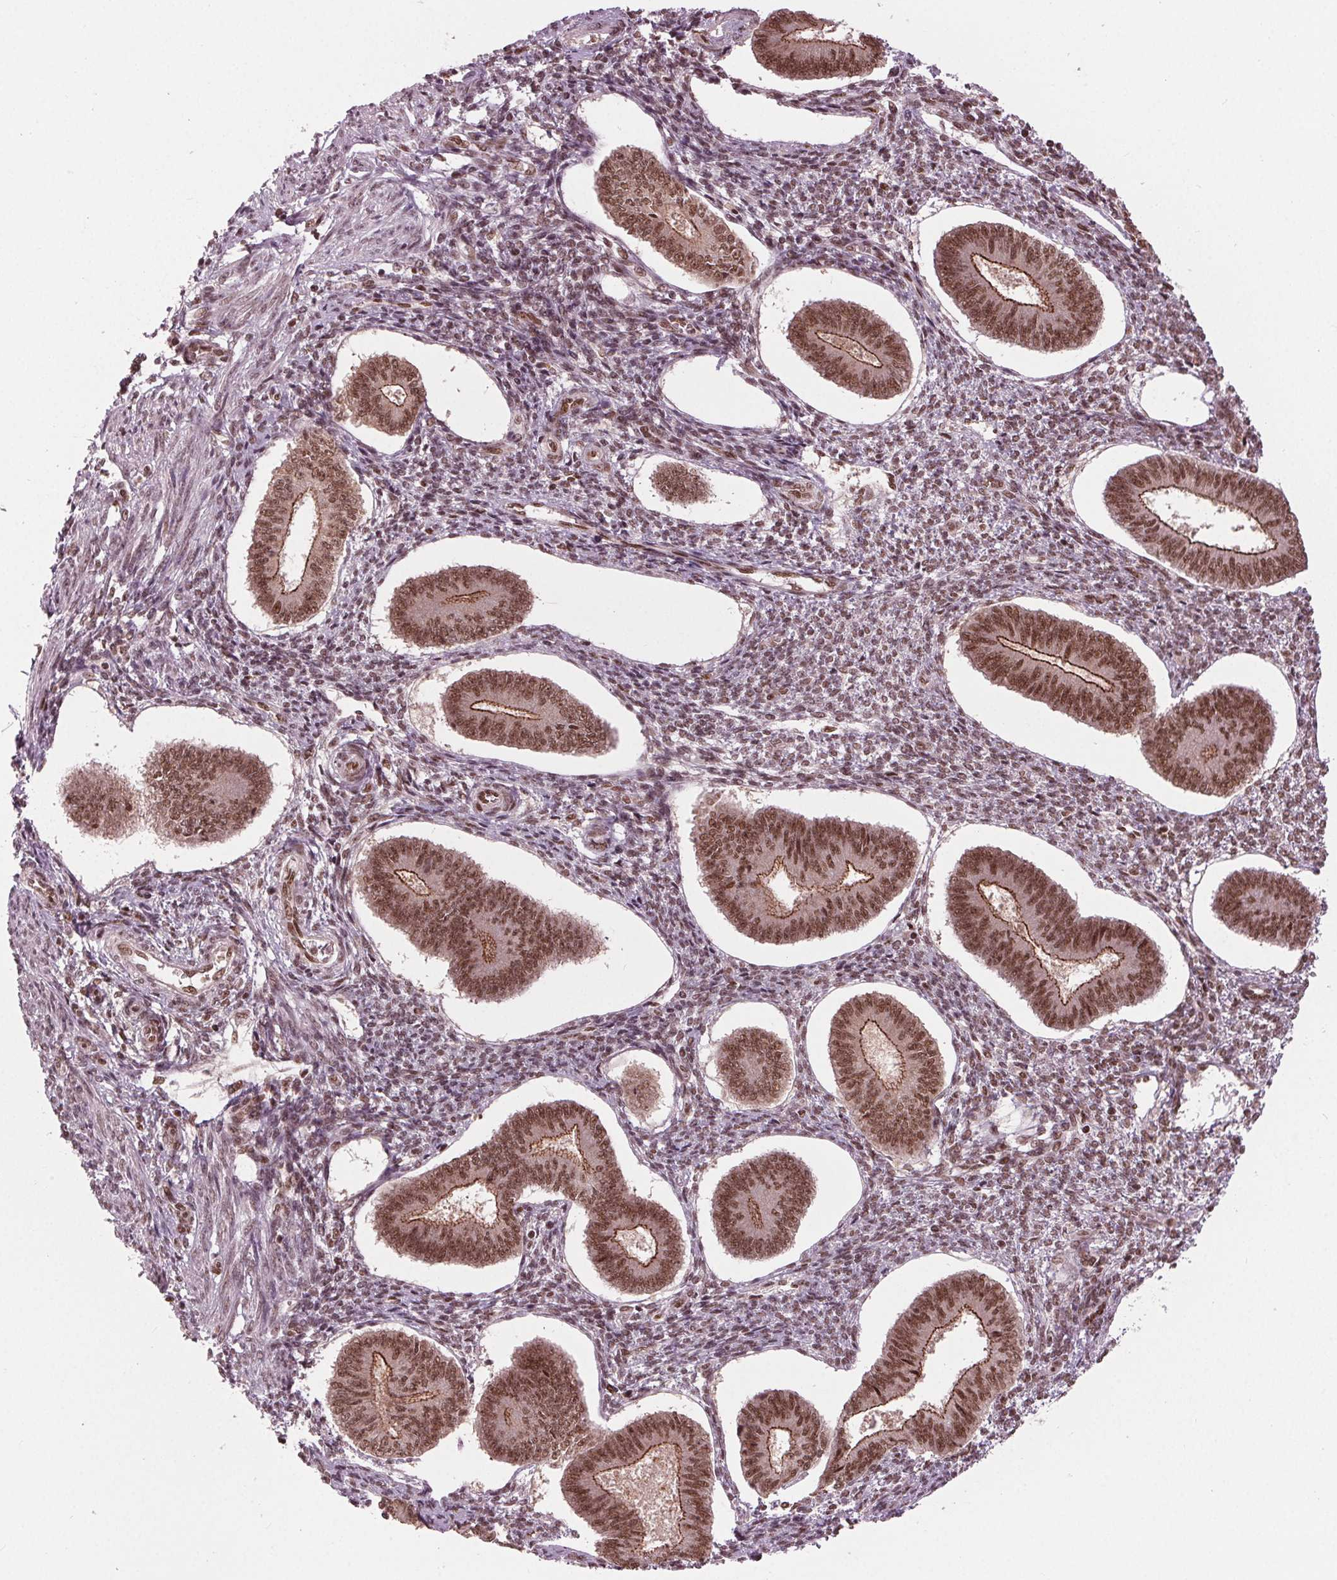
{"staining": {"intensity": "weak", "quantity": "25%-75%", "location": "nuclear"}, "tissue": "endometrium", "cell_type": "Cells in endometrial stroma", "image_type": "normal", "snomed": [{"axis": "morphology", "description": "Normal tissue, NOS"}, {"axis": "topography", "description": "Endometrium"}], "caption": "Immunohistochemistry staining of unremarkable endometrium, which shows low levels of weak nuclear expression in about 25%-75% of cells in endometrial stroma indicating weak nuclear protein expression. The staining was performed using DAB (3,3'-diaminobenzidine) (brown) for protein detection and nuclei were counterstained in hematoxylin (blue).", "gene": "LSM2", "patient": {"sex": "female", "age": 42}}